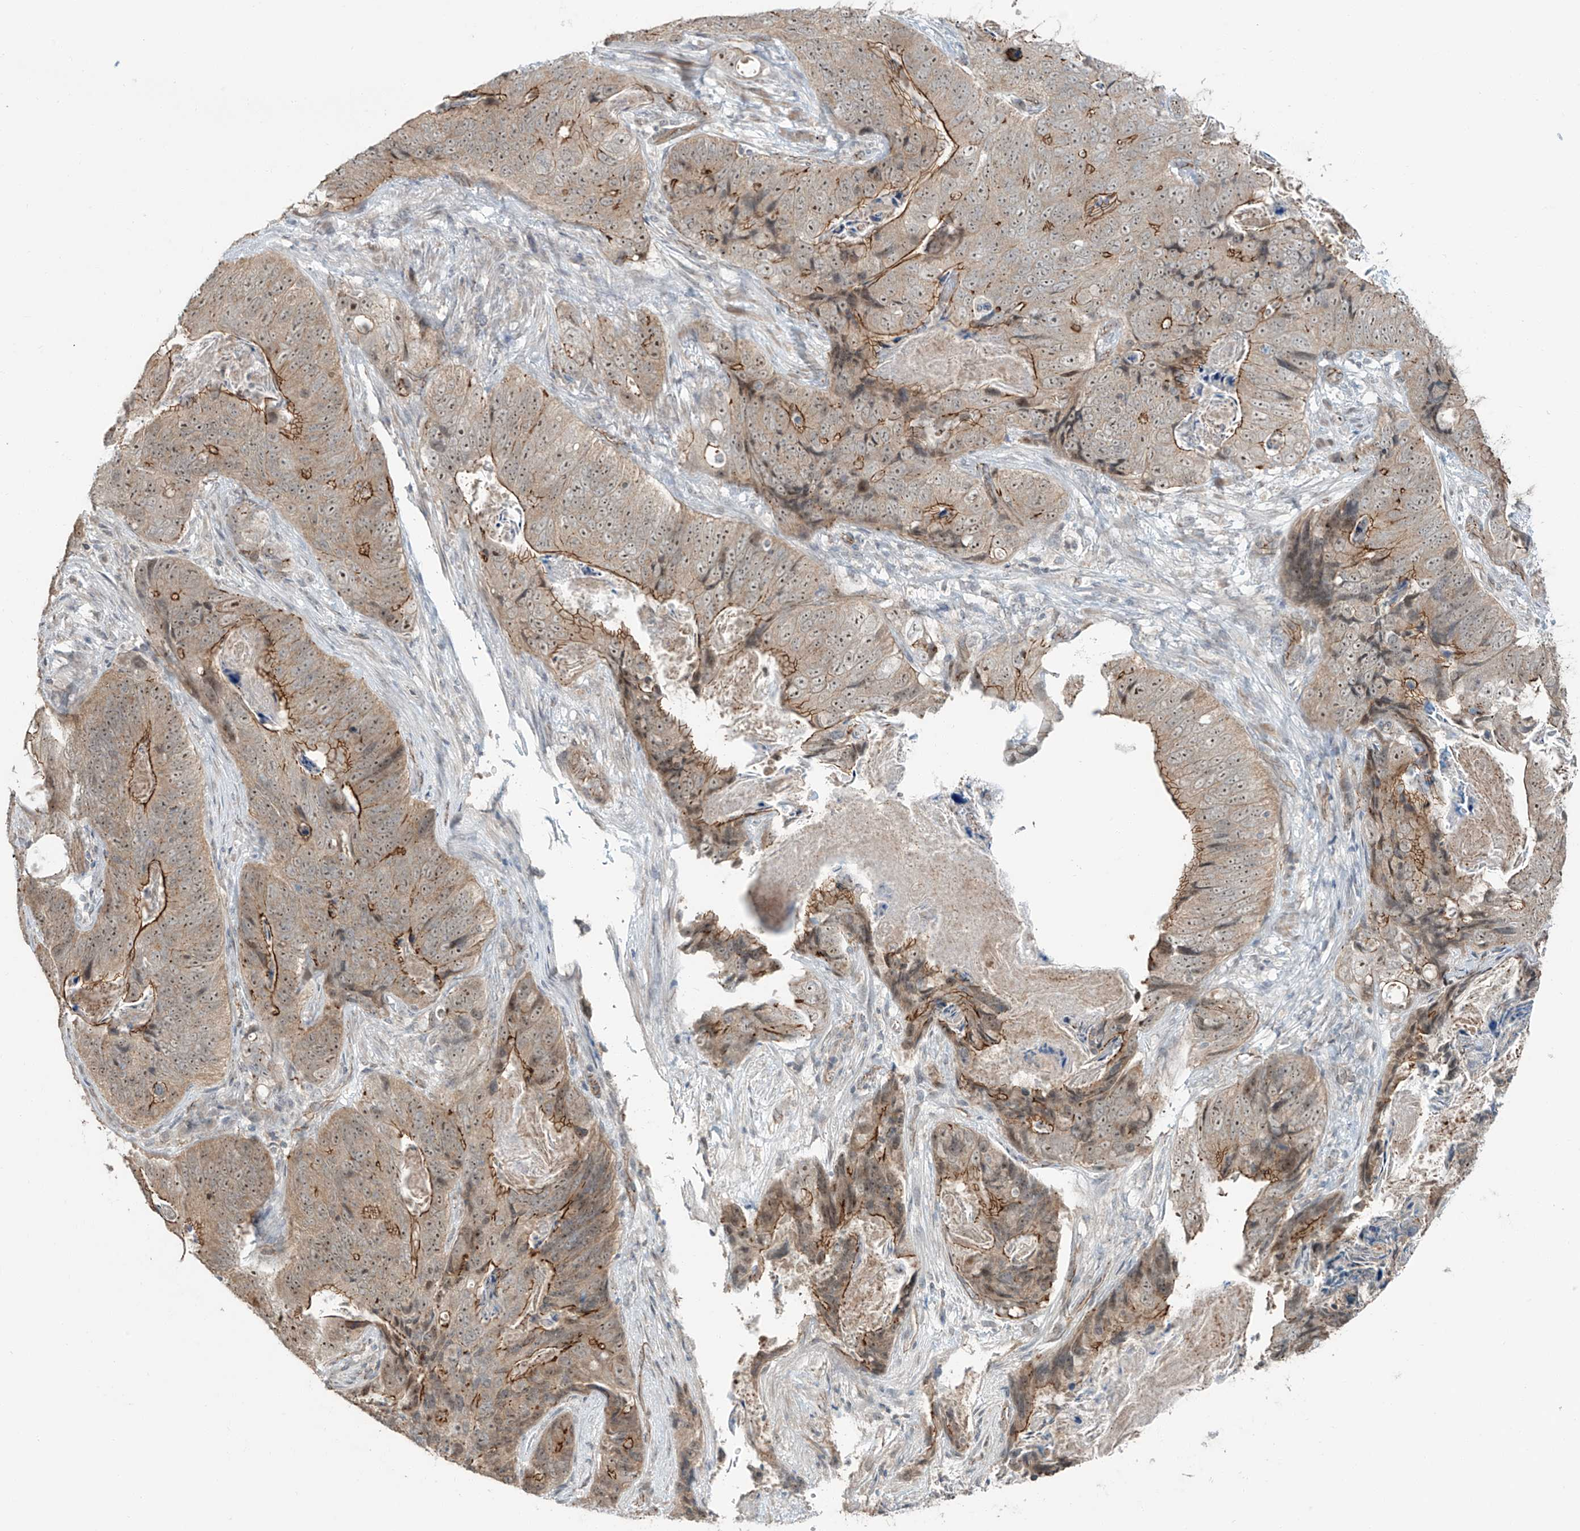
{"staining": {"intensity": "moderate", "quantity": ">75%", "location": "cytoplasmic/membranous,nuclear"}, "tissue": "stomach cancer", "cell_type": "Tumor cells", "image_type": "cancer", "snomed": [{"axis": "morphology", "description": "Normal tissue, NOS"}, {"axis": "morphology", "description": "Adenocarcinoma, NOS"}, {"axis": "topography", "description": "Stomach"}], "caption": "This is an image of immunohistochemistry staining of adenocarcinoma (stomach), which shows moderate staining in the cytoplasmic/membranous and nuclear of tumor cells.", "gene": "ZNF16", "patient": {"sex": "female", "age": 89}}